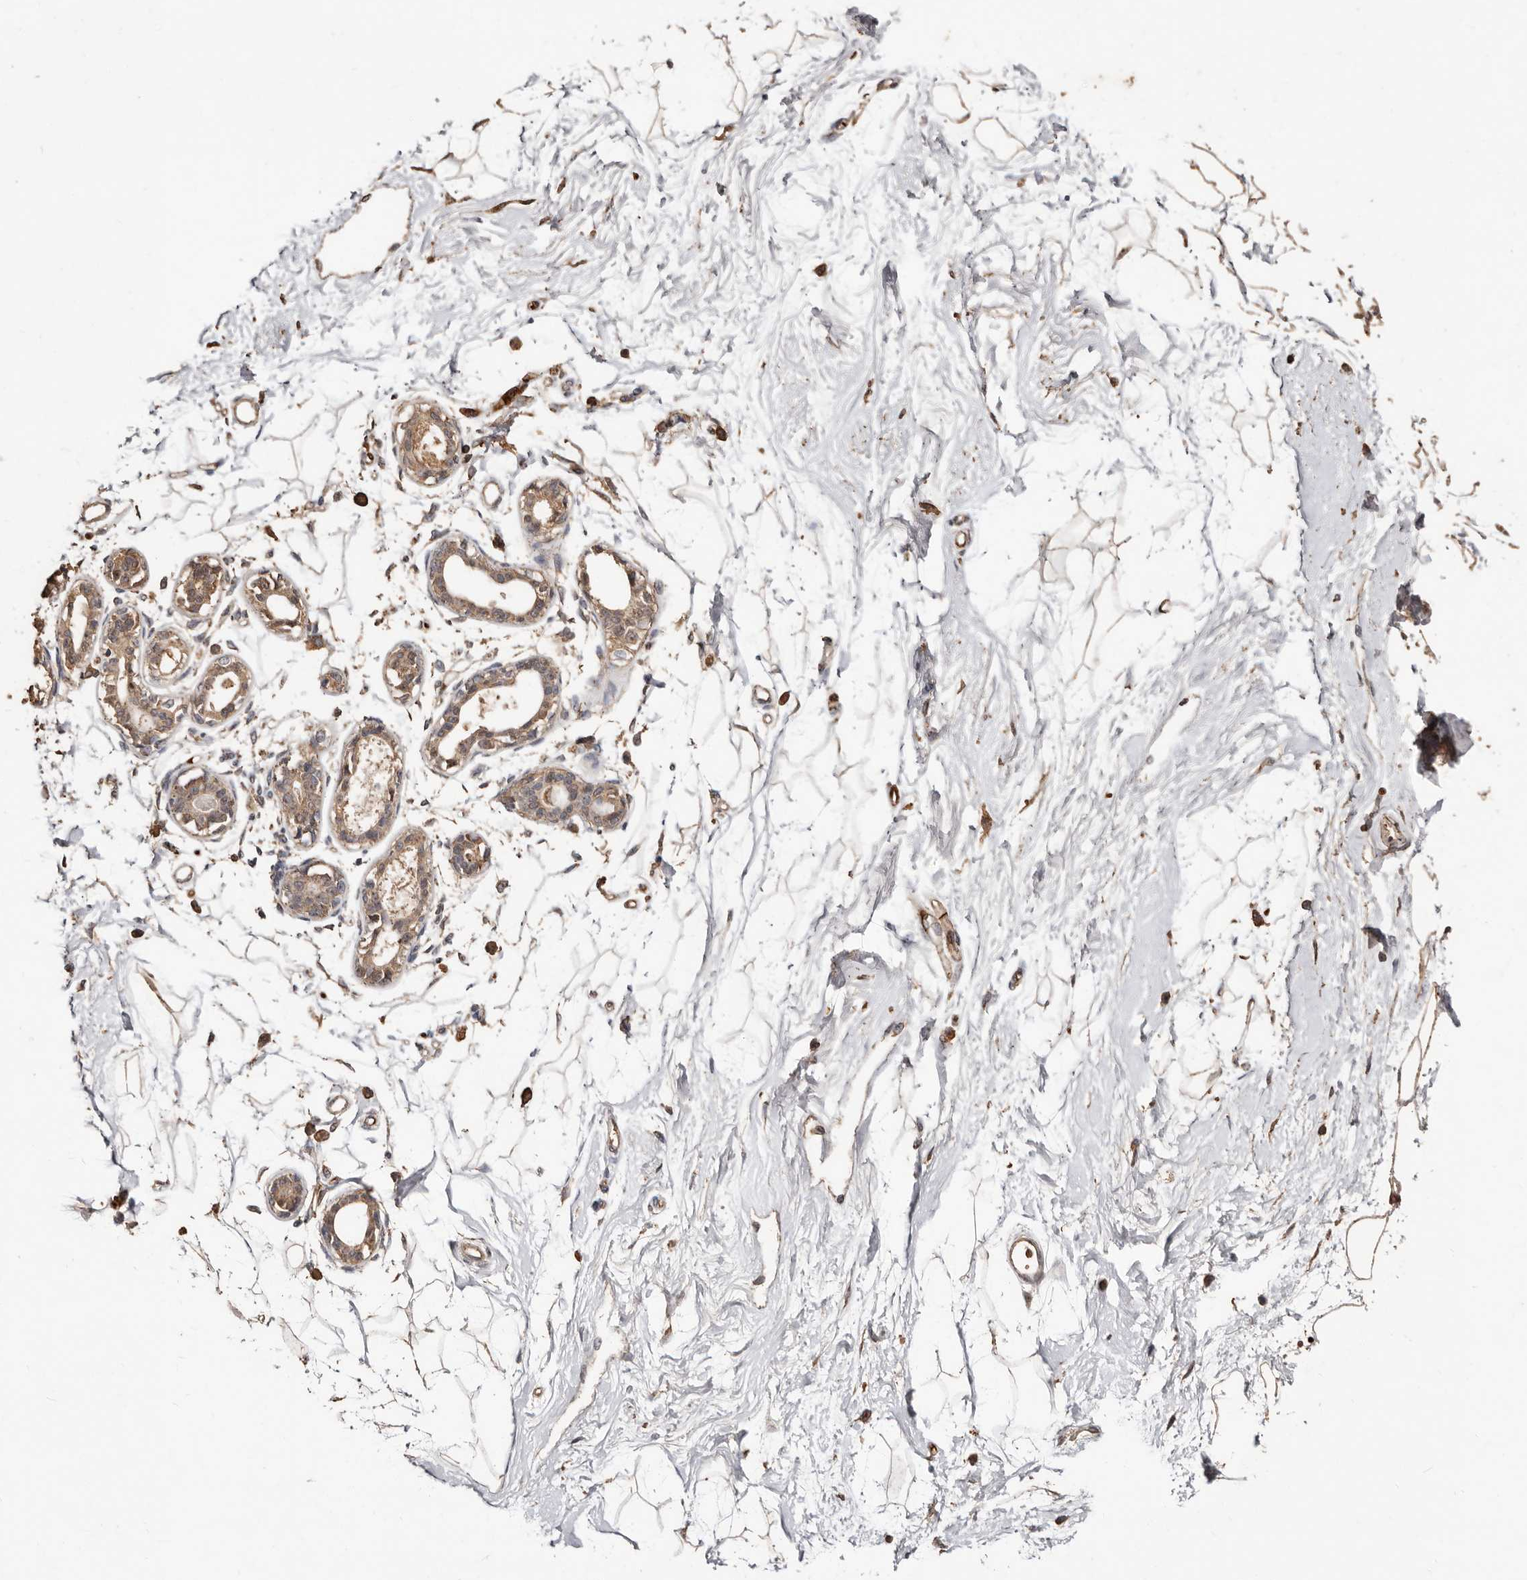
{"staining": {"intensity": "weak", "quantity": "25%-75%", "location": "cytoplasmic/membranous"}, "tissue": "breast", "cell_type": "Adipocytes", "image_type": "normal", "snomed": [{"axis": "morphology", "description": "Normal tissue, NOS"}, {"axis": "topography", "description": "Breast"}], "caption": "Protein analysis of unremarkable breast demonstrates weak cytoplasmic/membranous positivity in about 25%-75% of adipocytes.", "gene": "GRAMD2A", "patient": {"sex": "female", "age": 45}}